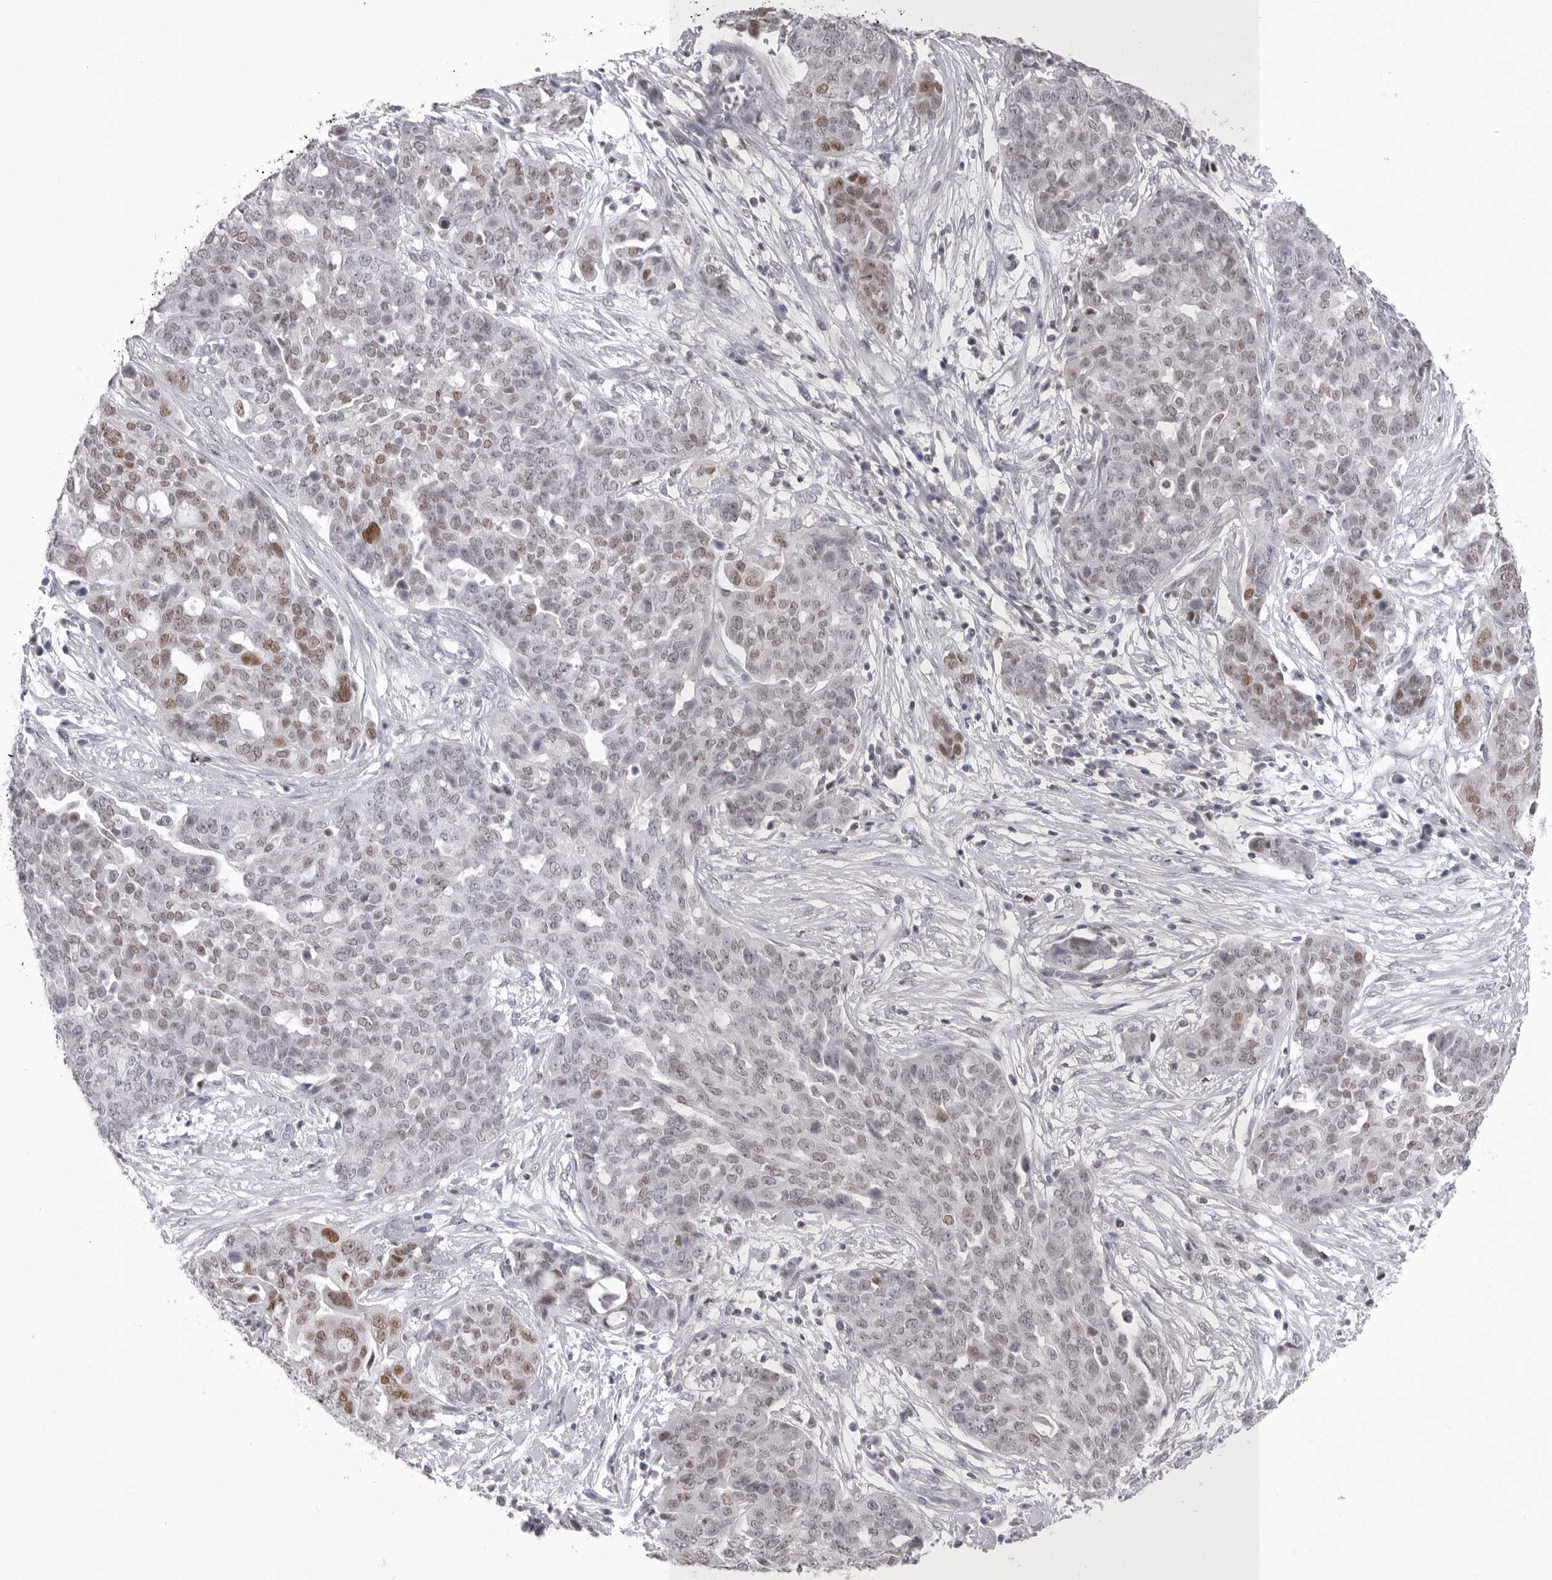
{"staining": {"intensity": "moderate", "quantity": "25%-75%", "location": "nuclear"}, "tissue": "ovarian cancer", "cell_type": "Tumor cells", "image_type": "cancer", "snomed": [{"axis": "morphology", "description": "Cystadenocarcinoma, serous, NOS"}, {"axis": "topography", "description": "Soft tissue"}, {"axis": "topography", "description": "Ovary"}], "caption": "Immunohistochemistry (IHC) (DAB (3,3'-diaminobenzidine)) staining of ovarian serous cystadenocarcinoma shows moderate nuclear protein staining in approximately 25%-75% of tumor cells. The protein is stained brown, and the nuclei are stained in blue (DAB IHC with brightfield microscopy, high magnification).", "gene": "ZBTB7B", "patient": {"sex": "female", "age": 57}}